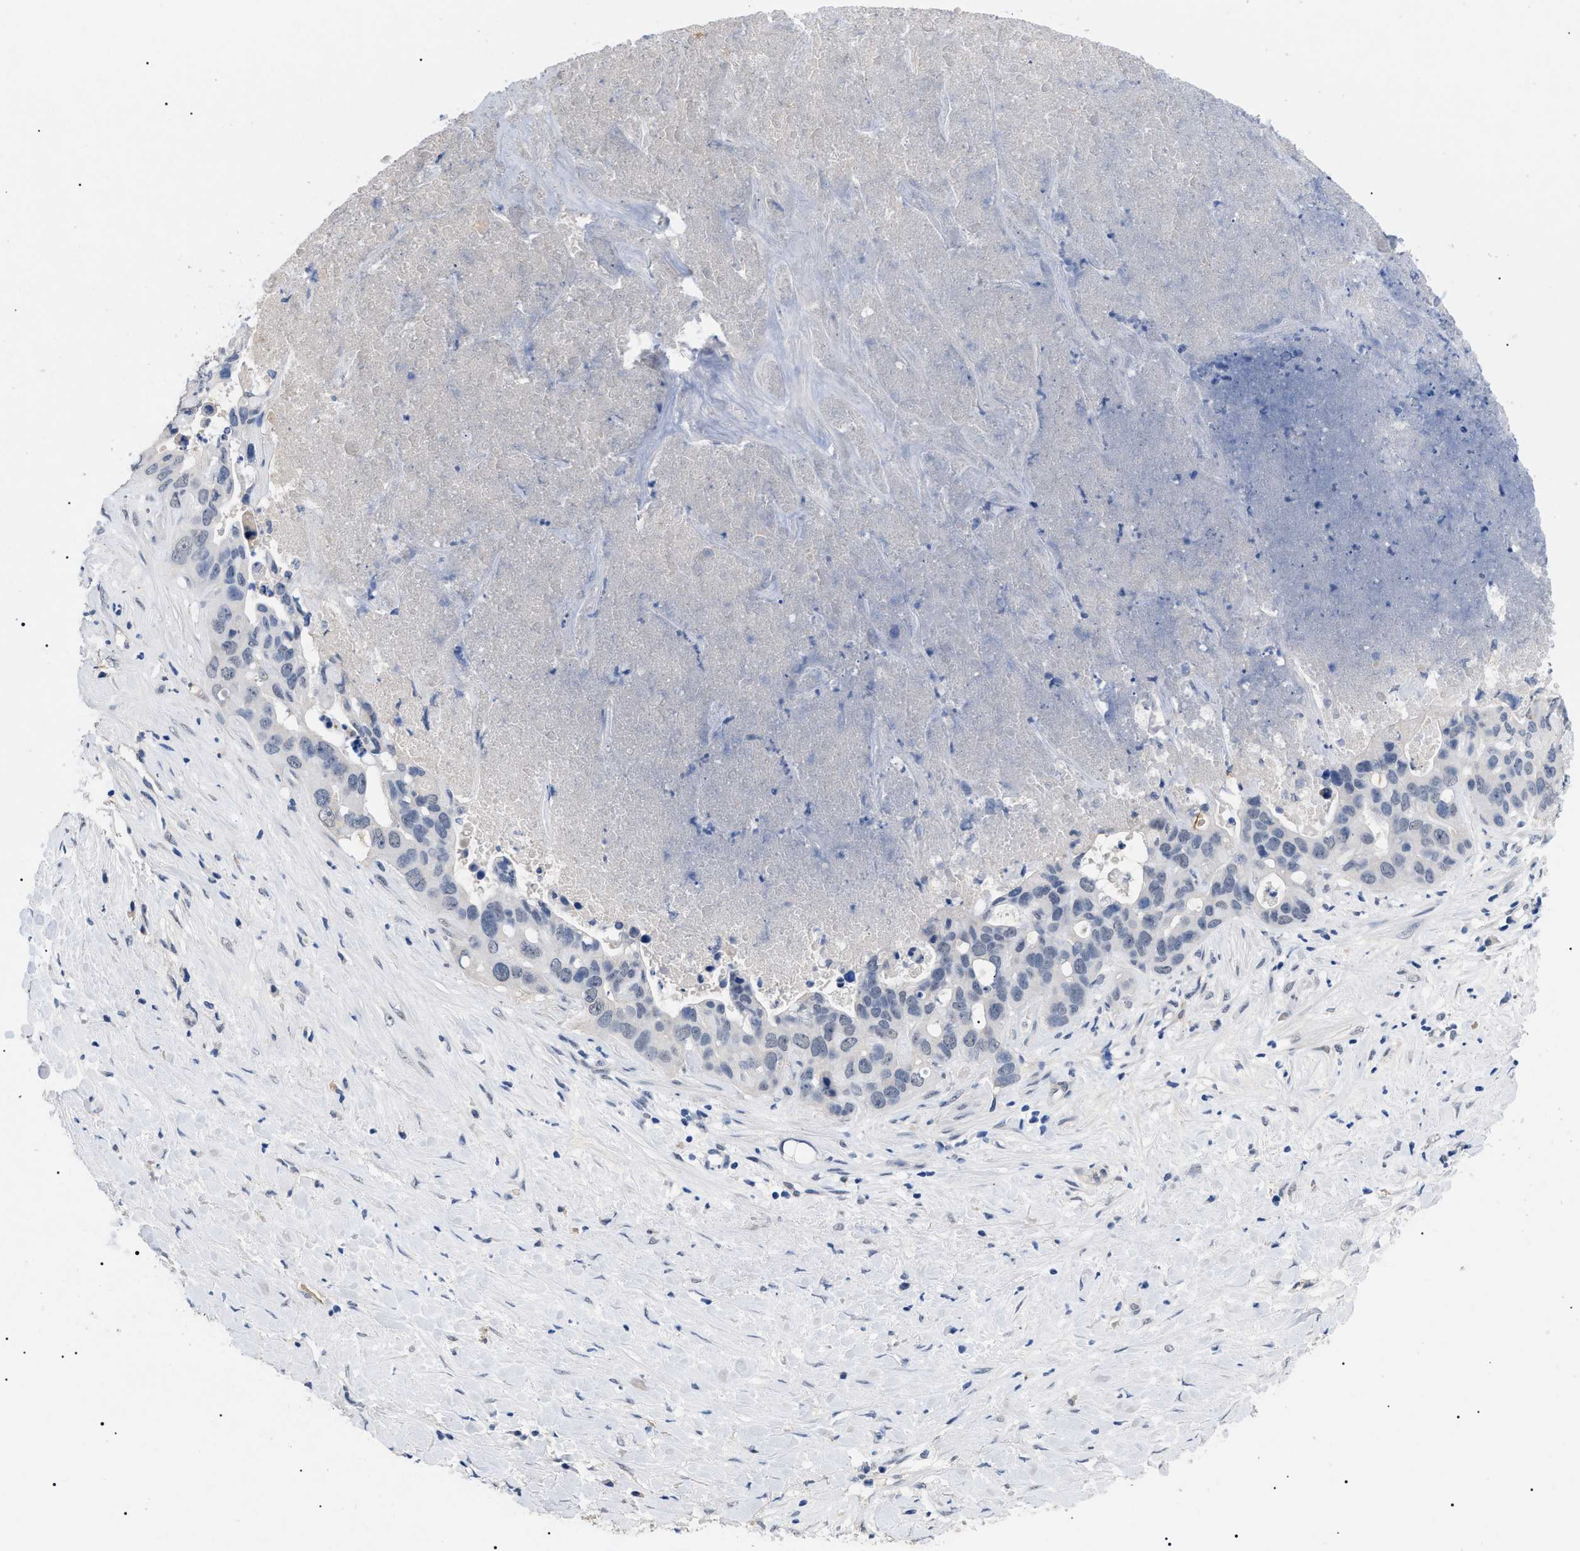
{"staining": {"intensity": "negative", "quantity": "none", "location": "none"}, "tissue": "liver cancer", "cell_type": "Tumor cells", "image_type": "cancer", "snomed": [{"axis": "morphology", "description": "Cholangiocarcinoma"}, {"axis": "topography", "description": "Liver"}], "caption": "DAB (3,3'-diaminobenzidine) immunohistochemical staining of human liver cholangiocarcinoma reveals no significant positivity in tumor cells. (DAB immunohistochemistry with hematoxylin counter stain).", "gene": "PRRT2", "patient": {"sex": "female", "age": 65}}